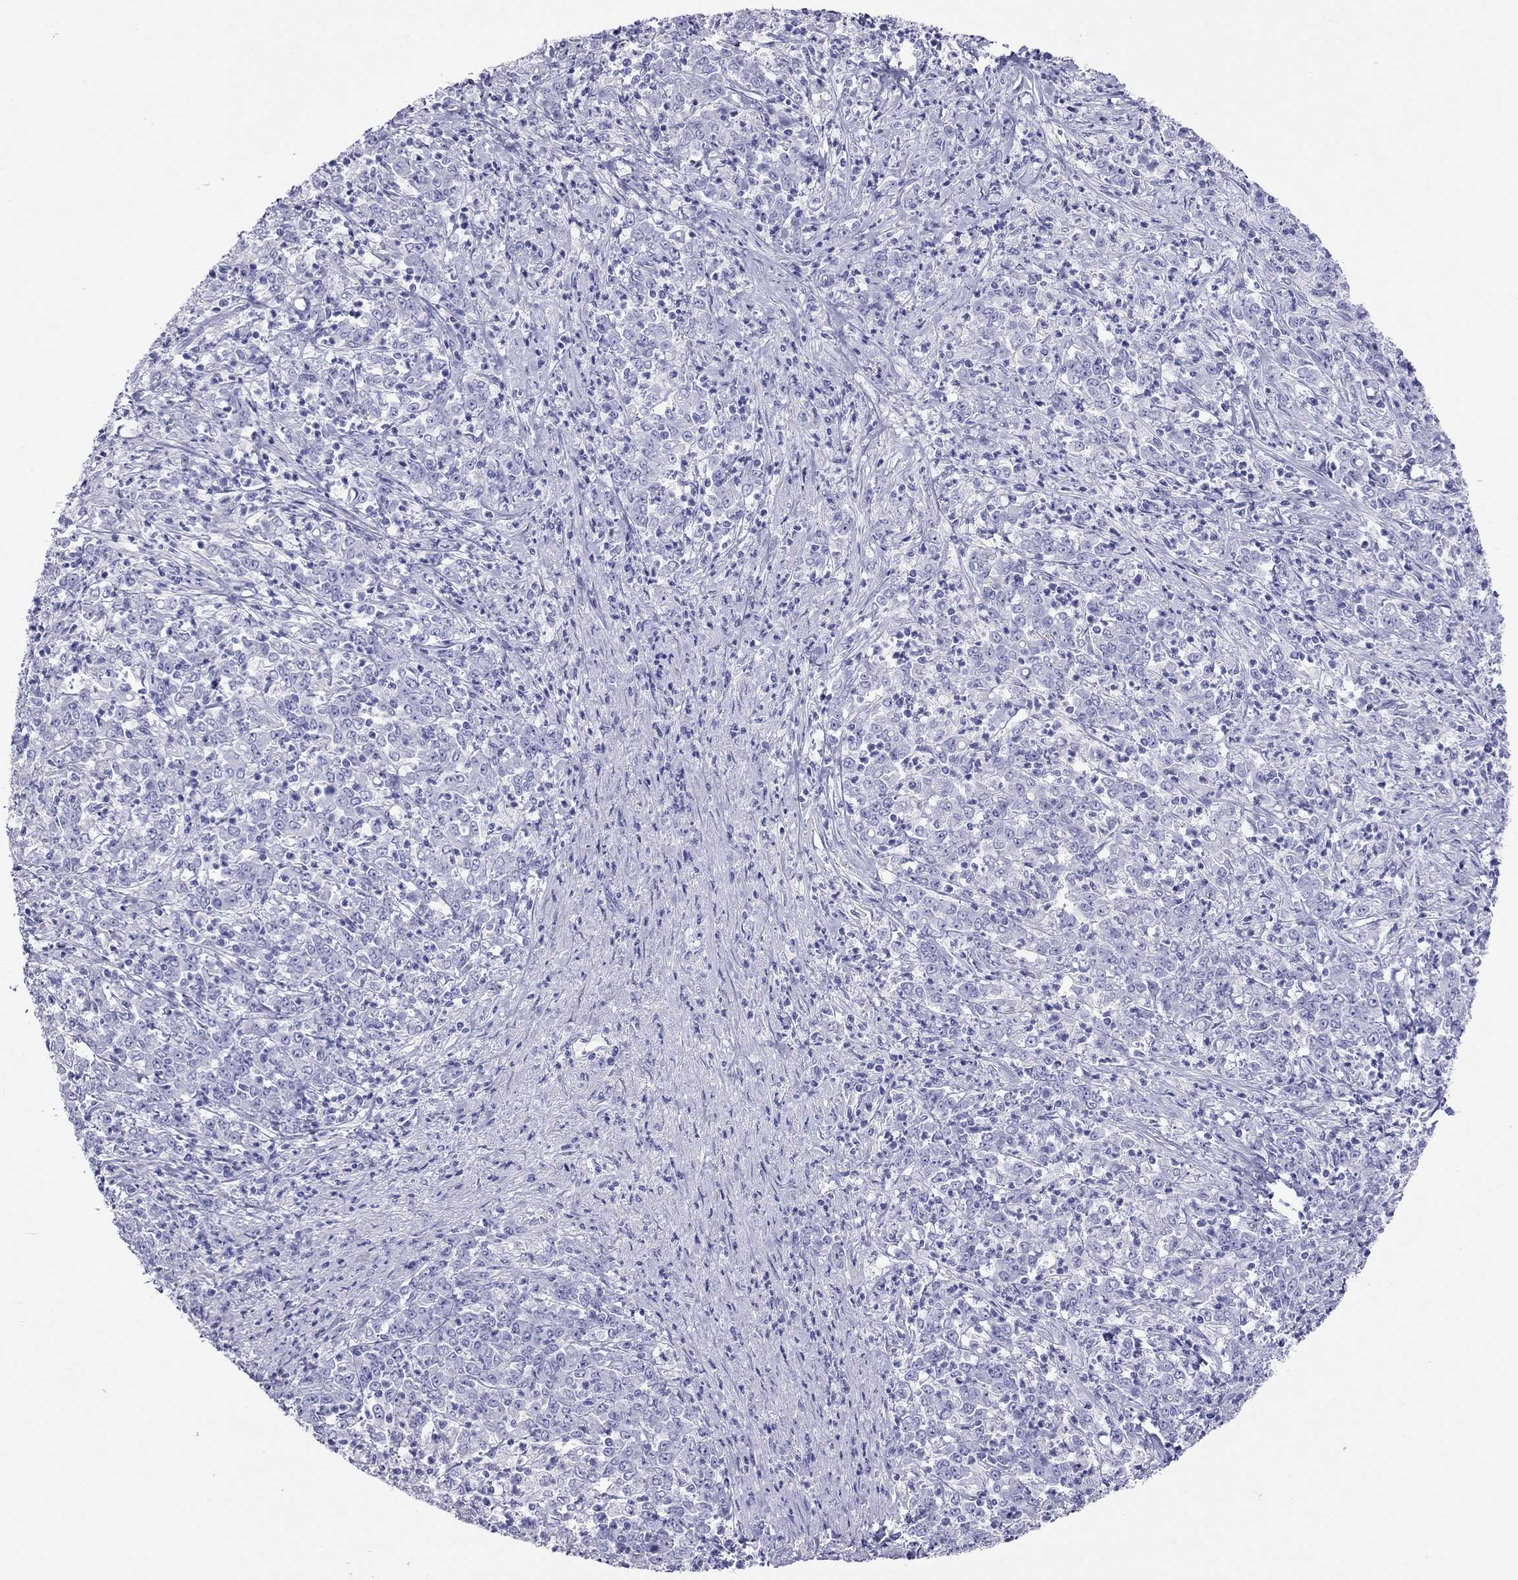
{"staining": {"intensity": "negative", "quantity": "none", "location": "none"}, "tissue": "stomach cancer", "cell_type": "Tumor cells", "image_type": "cancer", "snomed": [{"axis": "morphology", "description": "Adenocarcinoma, NOS"}, {"axis": "topography", "description": "Stomach, lower"}], "caption": "An IHC micrograph of stomach cancer is shown. There is no staining in tumor cells of stomach cancer.", "gene": "PTPRN", "patient": {"sex": "female", "age": 71}}